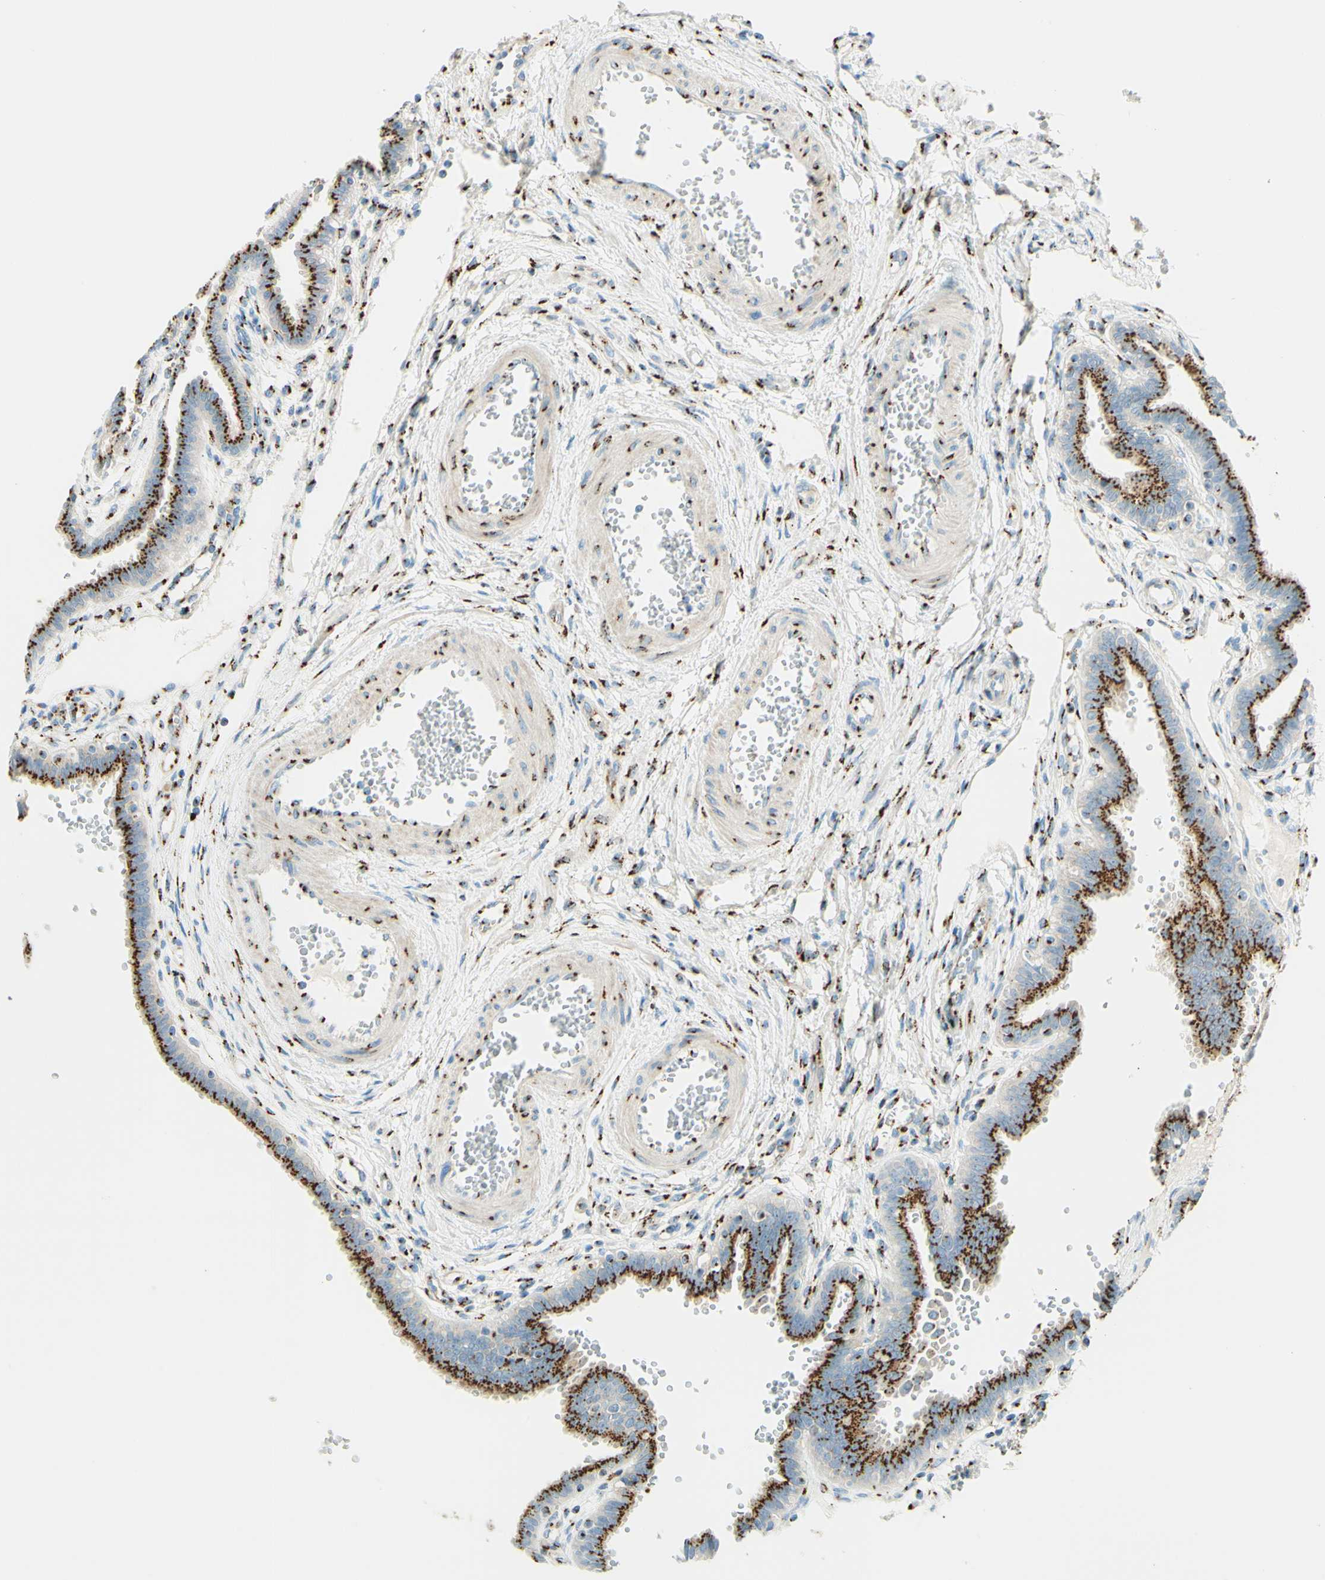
{"staining": {"intensity": "strong", "quantity": ">75%", "location": "cytoplasmic/membranous"}, "tissue": "fallopian tube", "cell_type": "Glandular cells", "image_type": "normal", "snomed": [{"axis": "morphology", "description": "Normal tissue, NOS"}, {"axis": "topography", "description": "Fallopian tube"}], "caption": "DAB (3,3'-diaminobenzidine) immunohistochemical staining of benign human fallopian tube shows strong cytoplasmic/membranous protein positivity in about >75% of glandular cells.", "gene": "GOLGB1", "patient": {"sex": "female", "age": 32}}